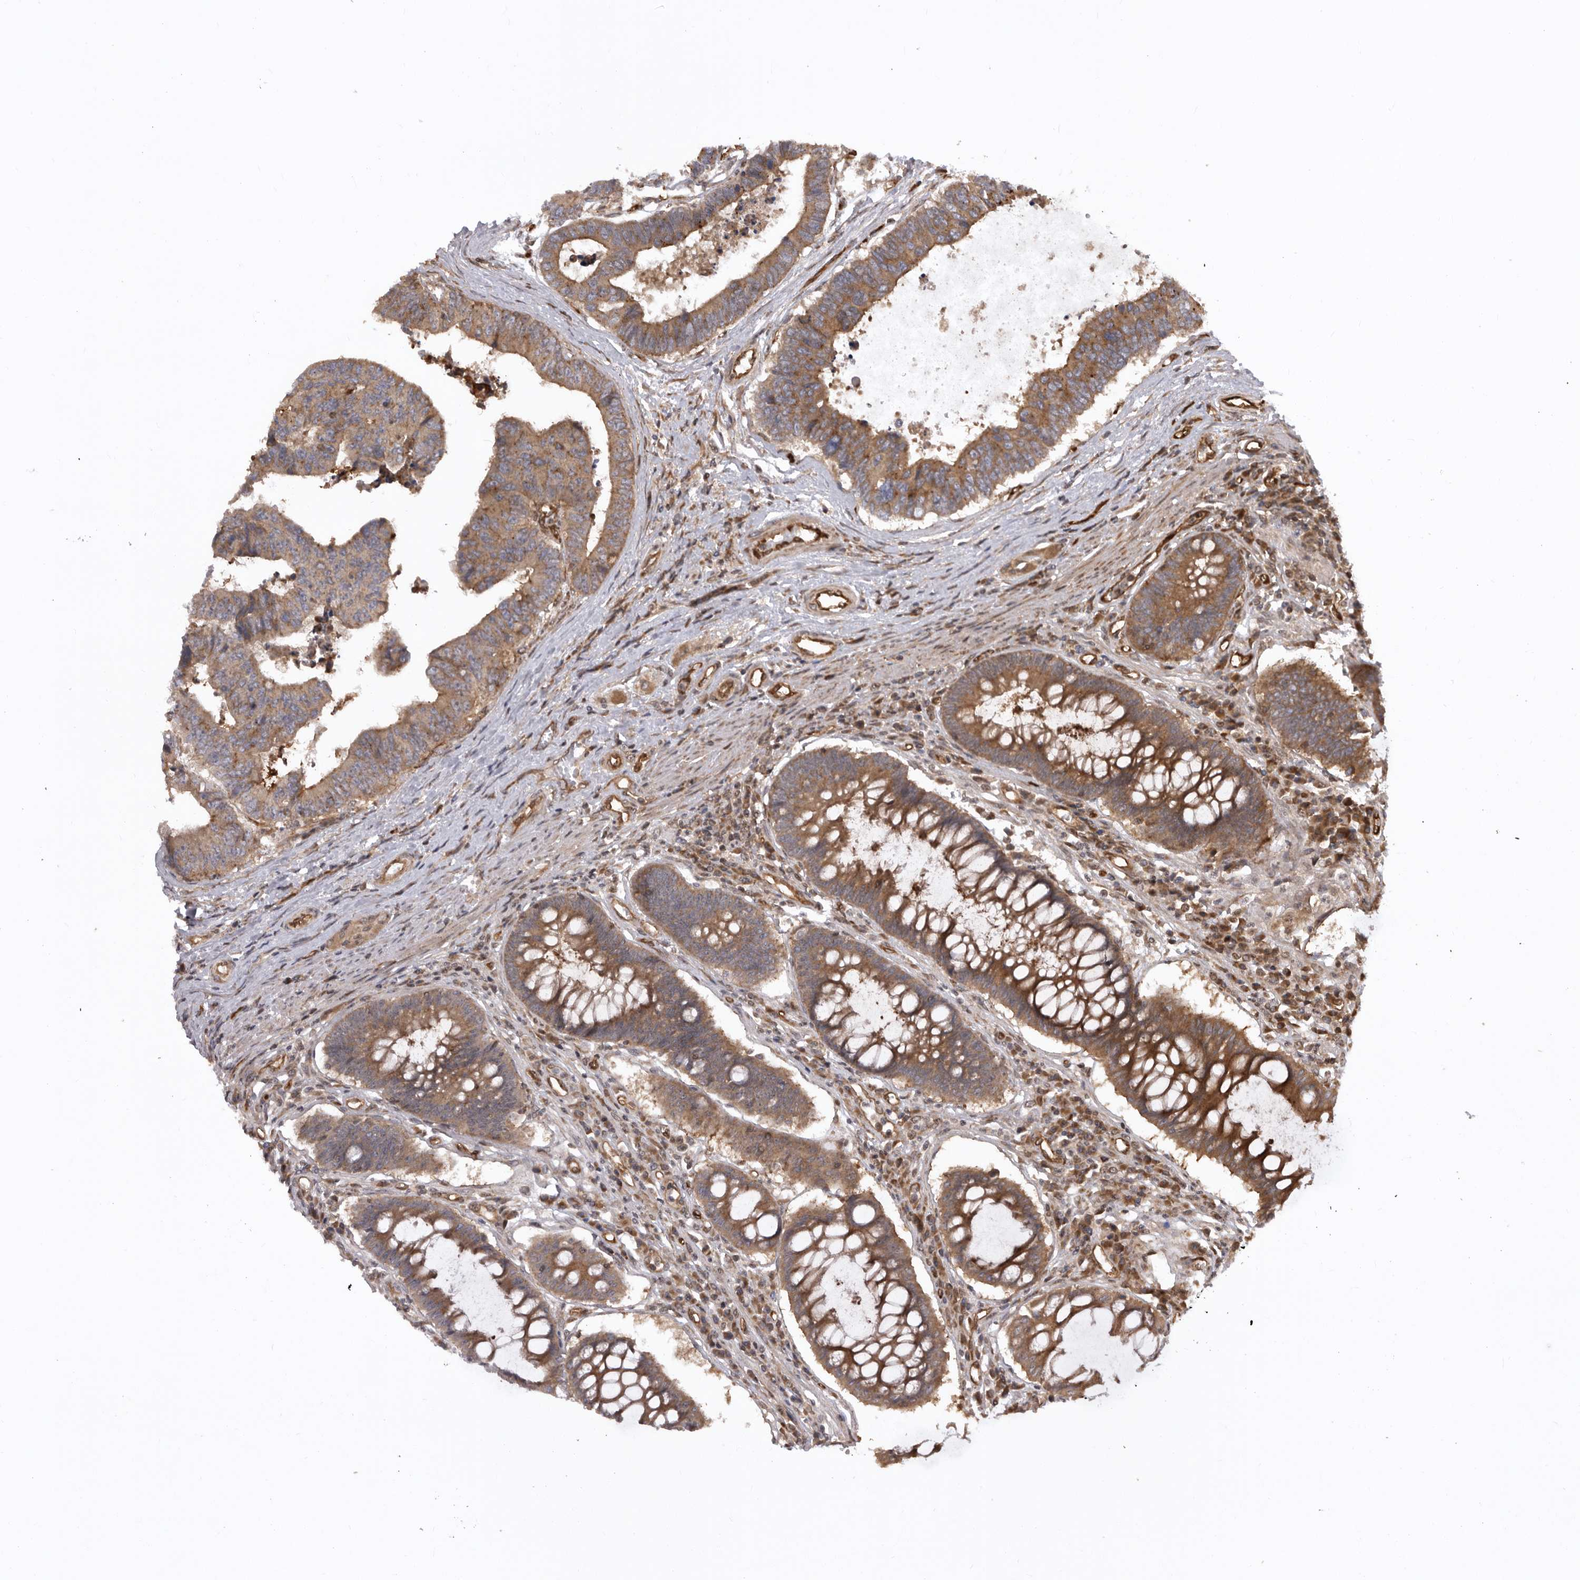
{"staining": {"intensity": "moderate", "quantity": "25%-75%", "location": "cytoplasmic/membranous"}, "tissue": "colorectal cancer", "cell_type": "Tumor cells", "image_type": "cancer", "snomed": [{"axis": "morphology", "description": "Adenocarcinoma, NOS"}, {"axis": "topography", "description": "Rectum"}], "caption": "An image of colorectal cancer stained for a protein displays moderate cytoplasmic/membranous brown staining in tumor cells.", "gene": "DHDDS", "patient": {"sex": "male", "age": 84}}